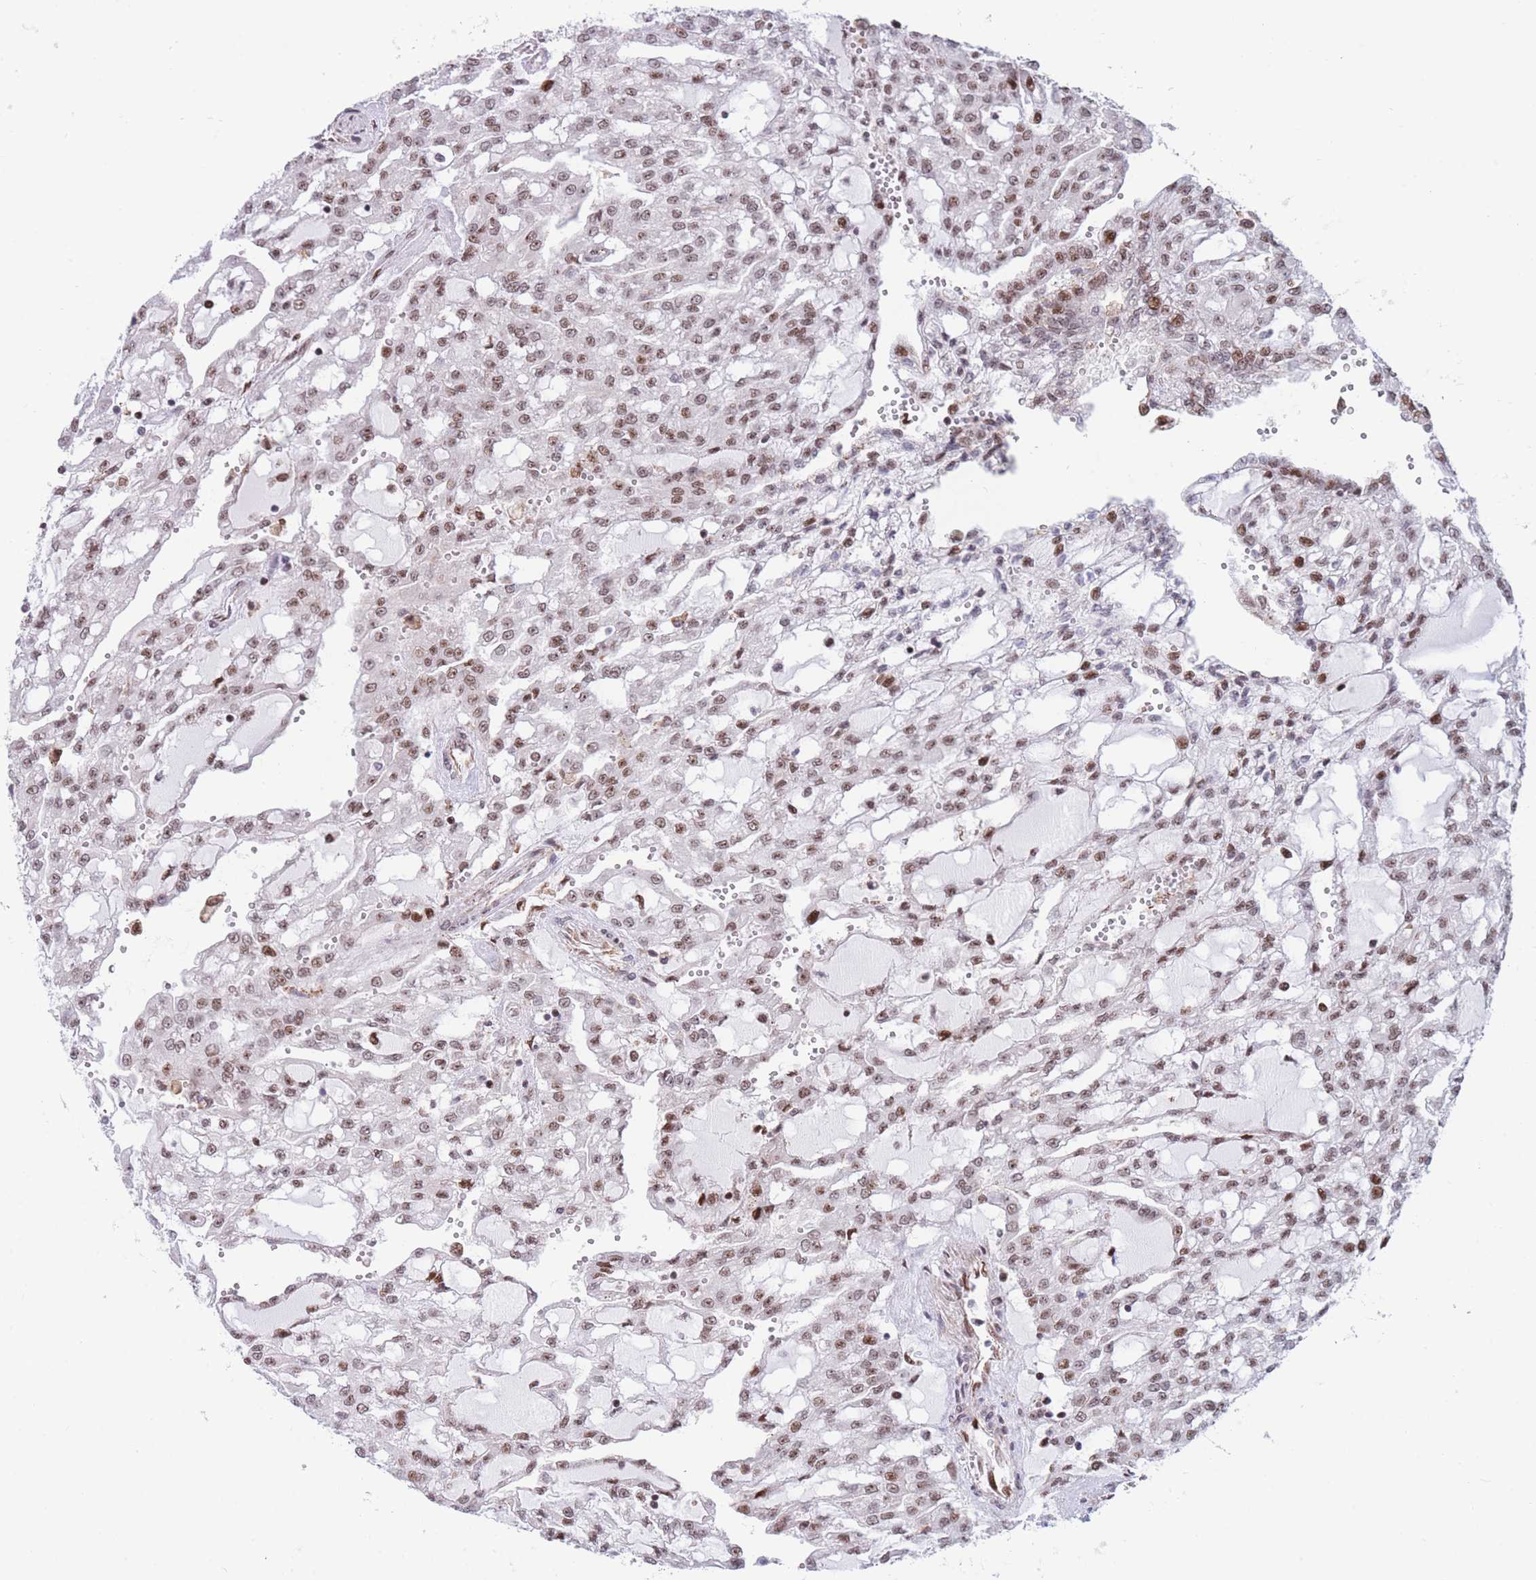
{"staining": {"intensity": "moderate", "quantity": ">75%", "location": "nuclear"}, "tissue": "renal cancer", "cell_type": "Tumor cells", "image_type": "cancer", "snomed": [{"axis": "morphology", "description": "Adenocarcinoma, NOS"}, {"axis": "topography", "description": "Kidney"}], "caption": "A brown stain highlights moderate nuclear staining of a protein in adenocarcinoma (renal) tumor cells.", "gene": "DNAJC3", "patient": {"sex": "male", "age": 63}}